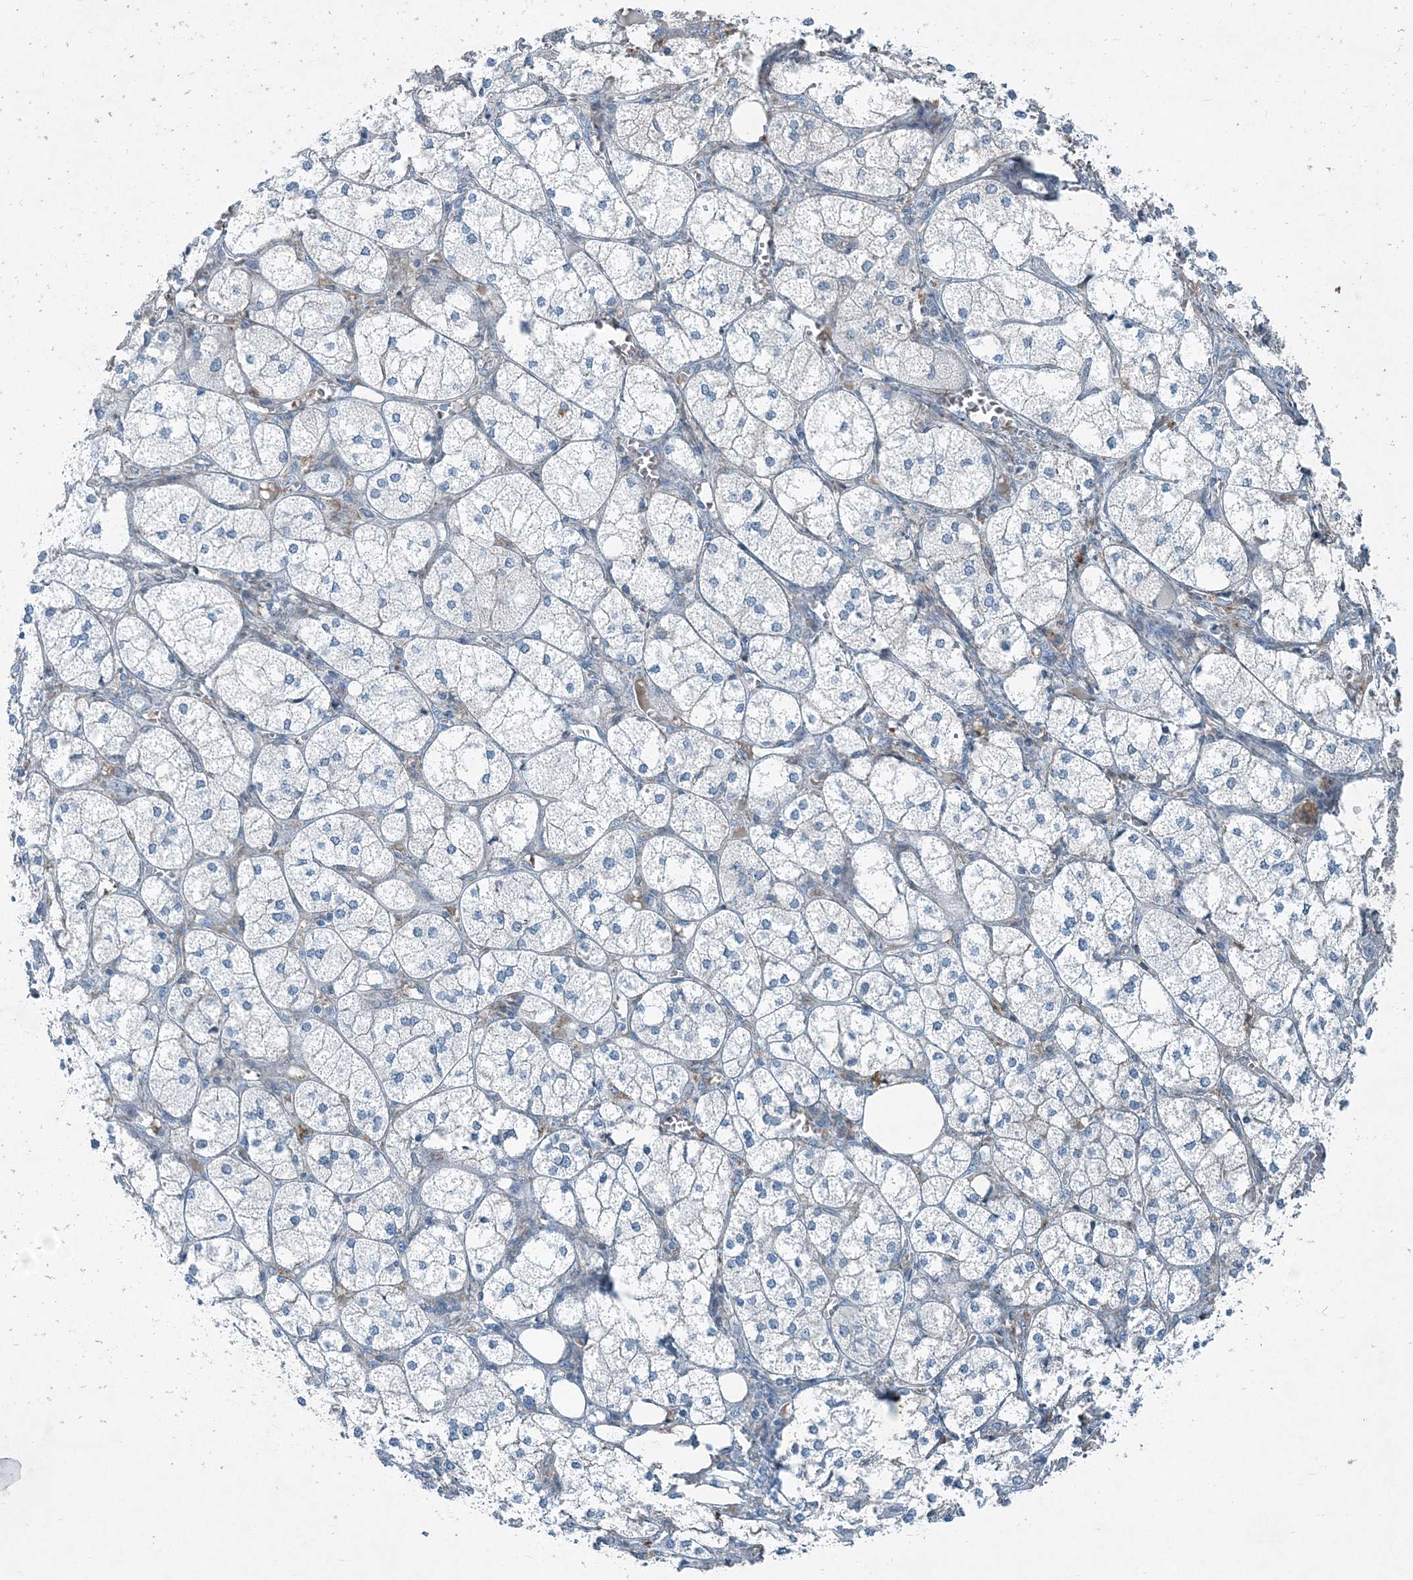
{"staining": {"intensity": "negative", "quantity": "none", "location": "none"}, "tissue": "adrenal gland", "cell_type": "Glandular cells", "image_type": "normal", "snomed": [{"axis": "morphology", "description": "Normal tissue, NOS"}, {"axis": "topography", "description": "Adrenal gland"}], "caption": "The image displays no significant expression in glandular cells of adrenal gland.", "gene": "ARMH1", "patient": {"sex": "female", "age": 61}}